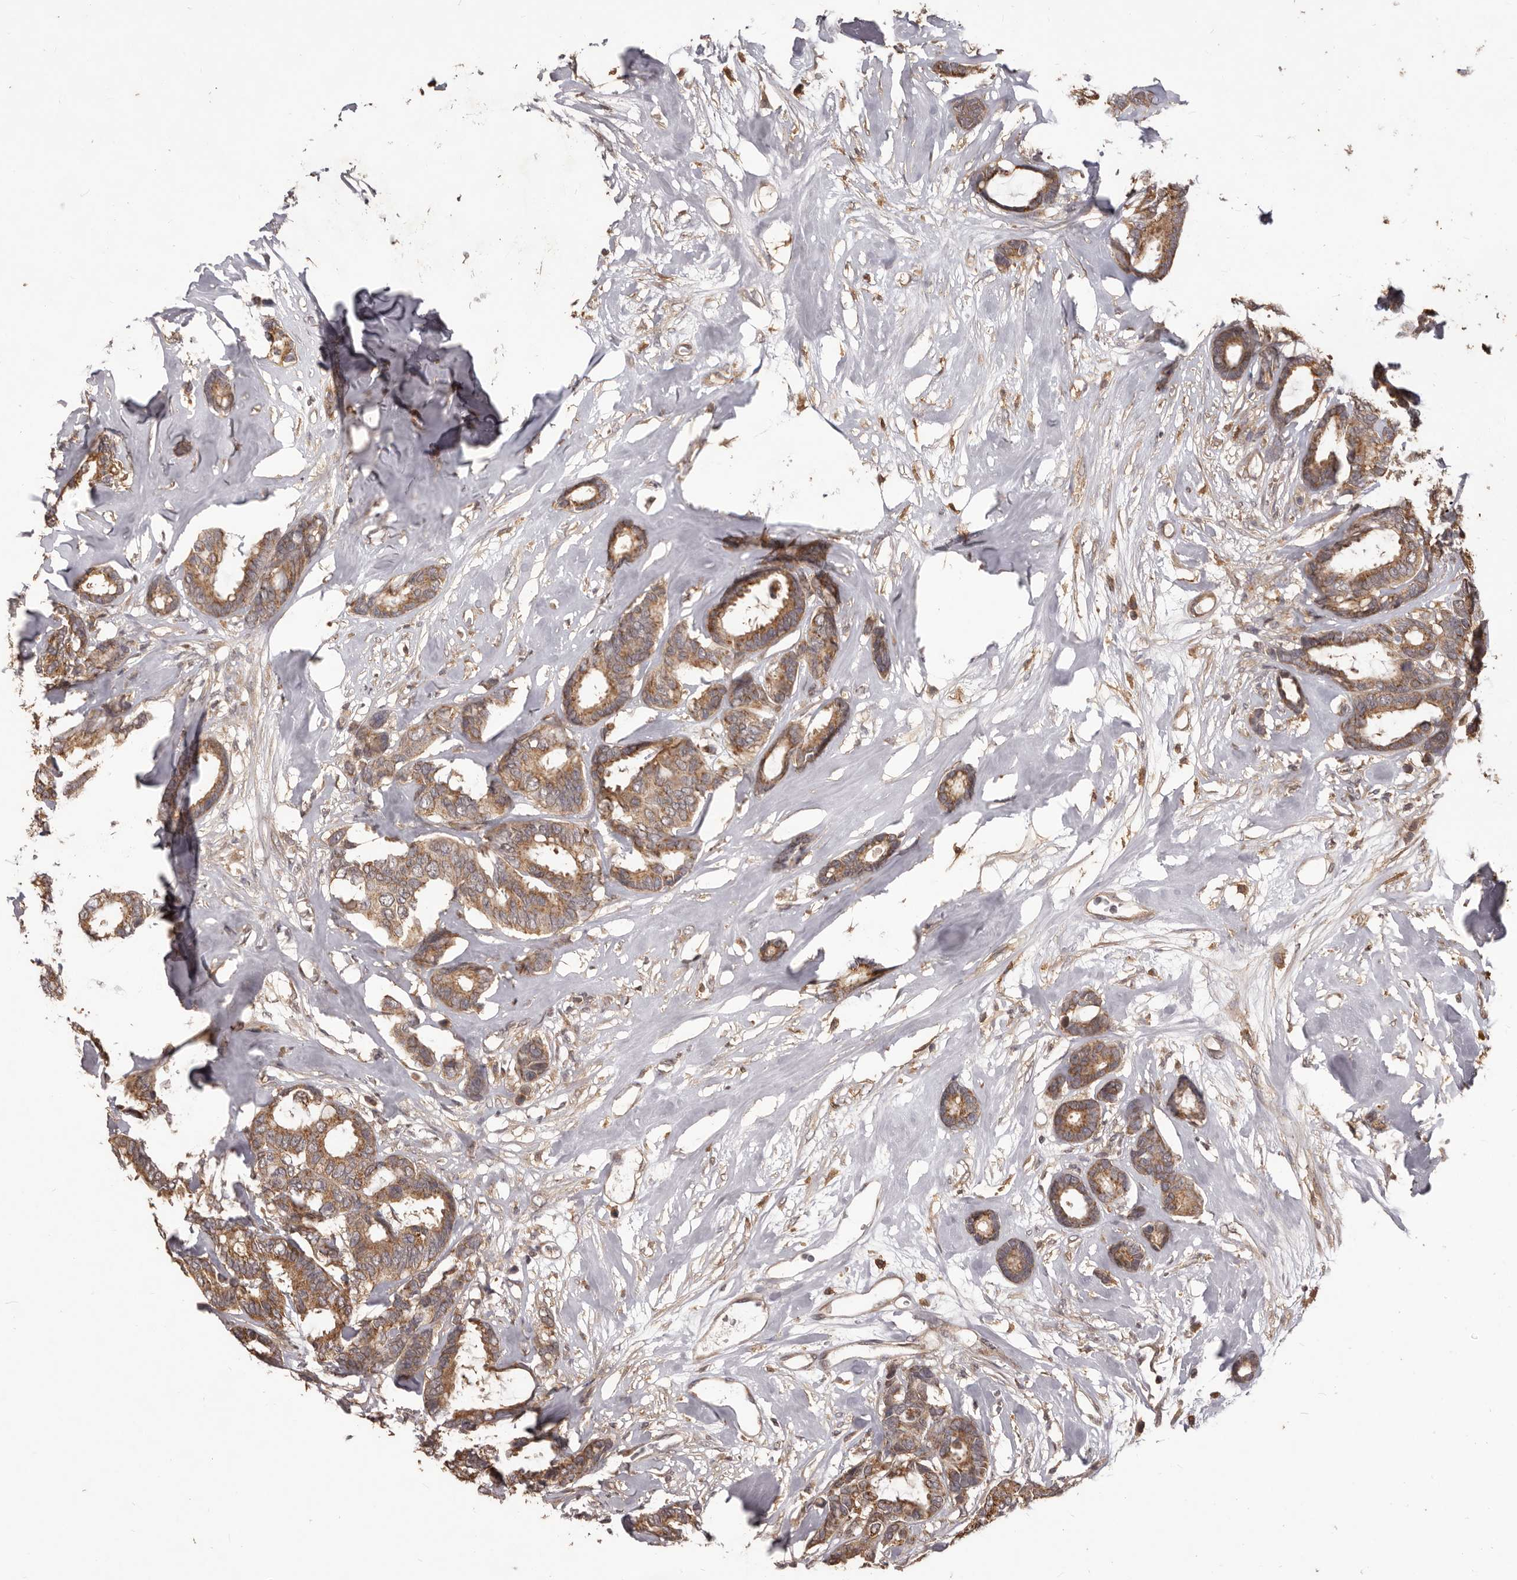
{"staining": {"intensity": "moderate", "quantity": ">75%", "location": "cytoplasmic/membranous"}, "tissue": "breast cancer", "cell_type": "Tumor cells", "image_type": "cancer", "snomed": [{"axis": "morphology", "description": "Duct carcinoma"}, {"axis": "topography", "description": "Breast"}], "caption": "Moderate cytoplasmic/membranous protein staining is identified in approximately >75% of tumor cells in breast cancer. Nuclei are stained in blue.", "gene": "MTO1", "patient": {"sex": "female", "age": 87}}